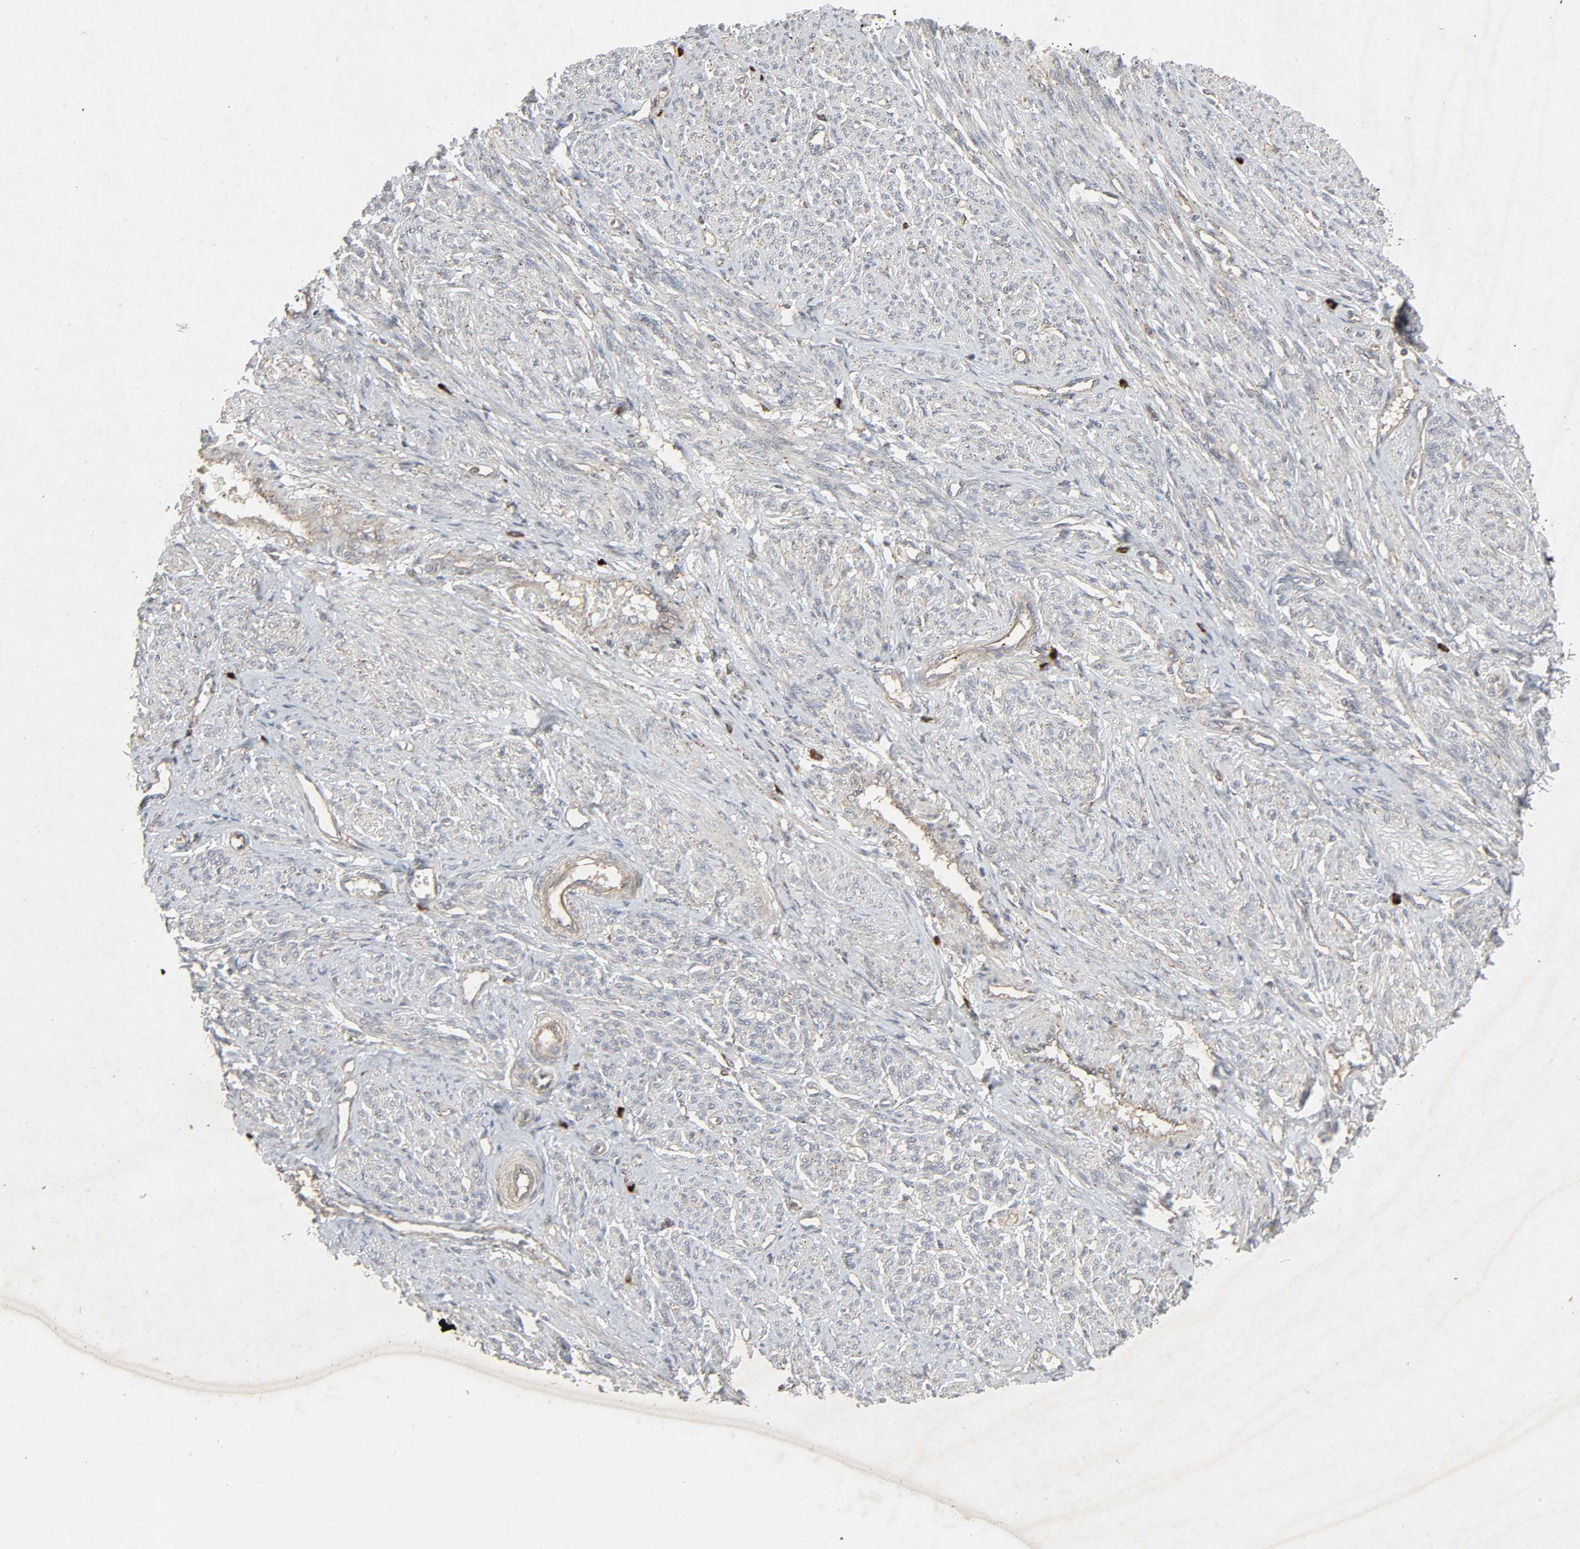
{"staining": {"intensity": "weak", "quantity": "25%-75%", "location": "cytoplasmic/membranous"}, "tissue": "smooth muscle", "cell_type": "Smooth muscle cells", "image_type": "normal", "snomed": [{"axis": "morphology", "description": "Normal tissue, NOS"}, {"axis": "topography", "description": "Smooth muscle"}], "caption": "A brown stain shows weak cytoplasmic/membranous expression of a protein in smooth muscle cells of normal smooth muscle. The protein is shown in brown color, while the nuclei are stained blue.", "gene": "ADCY4", "patient": {"sex": "female", "age": 65}}